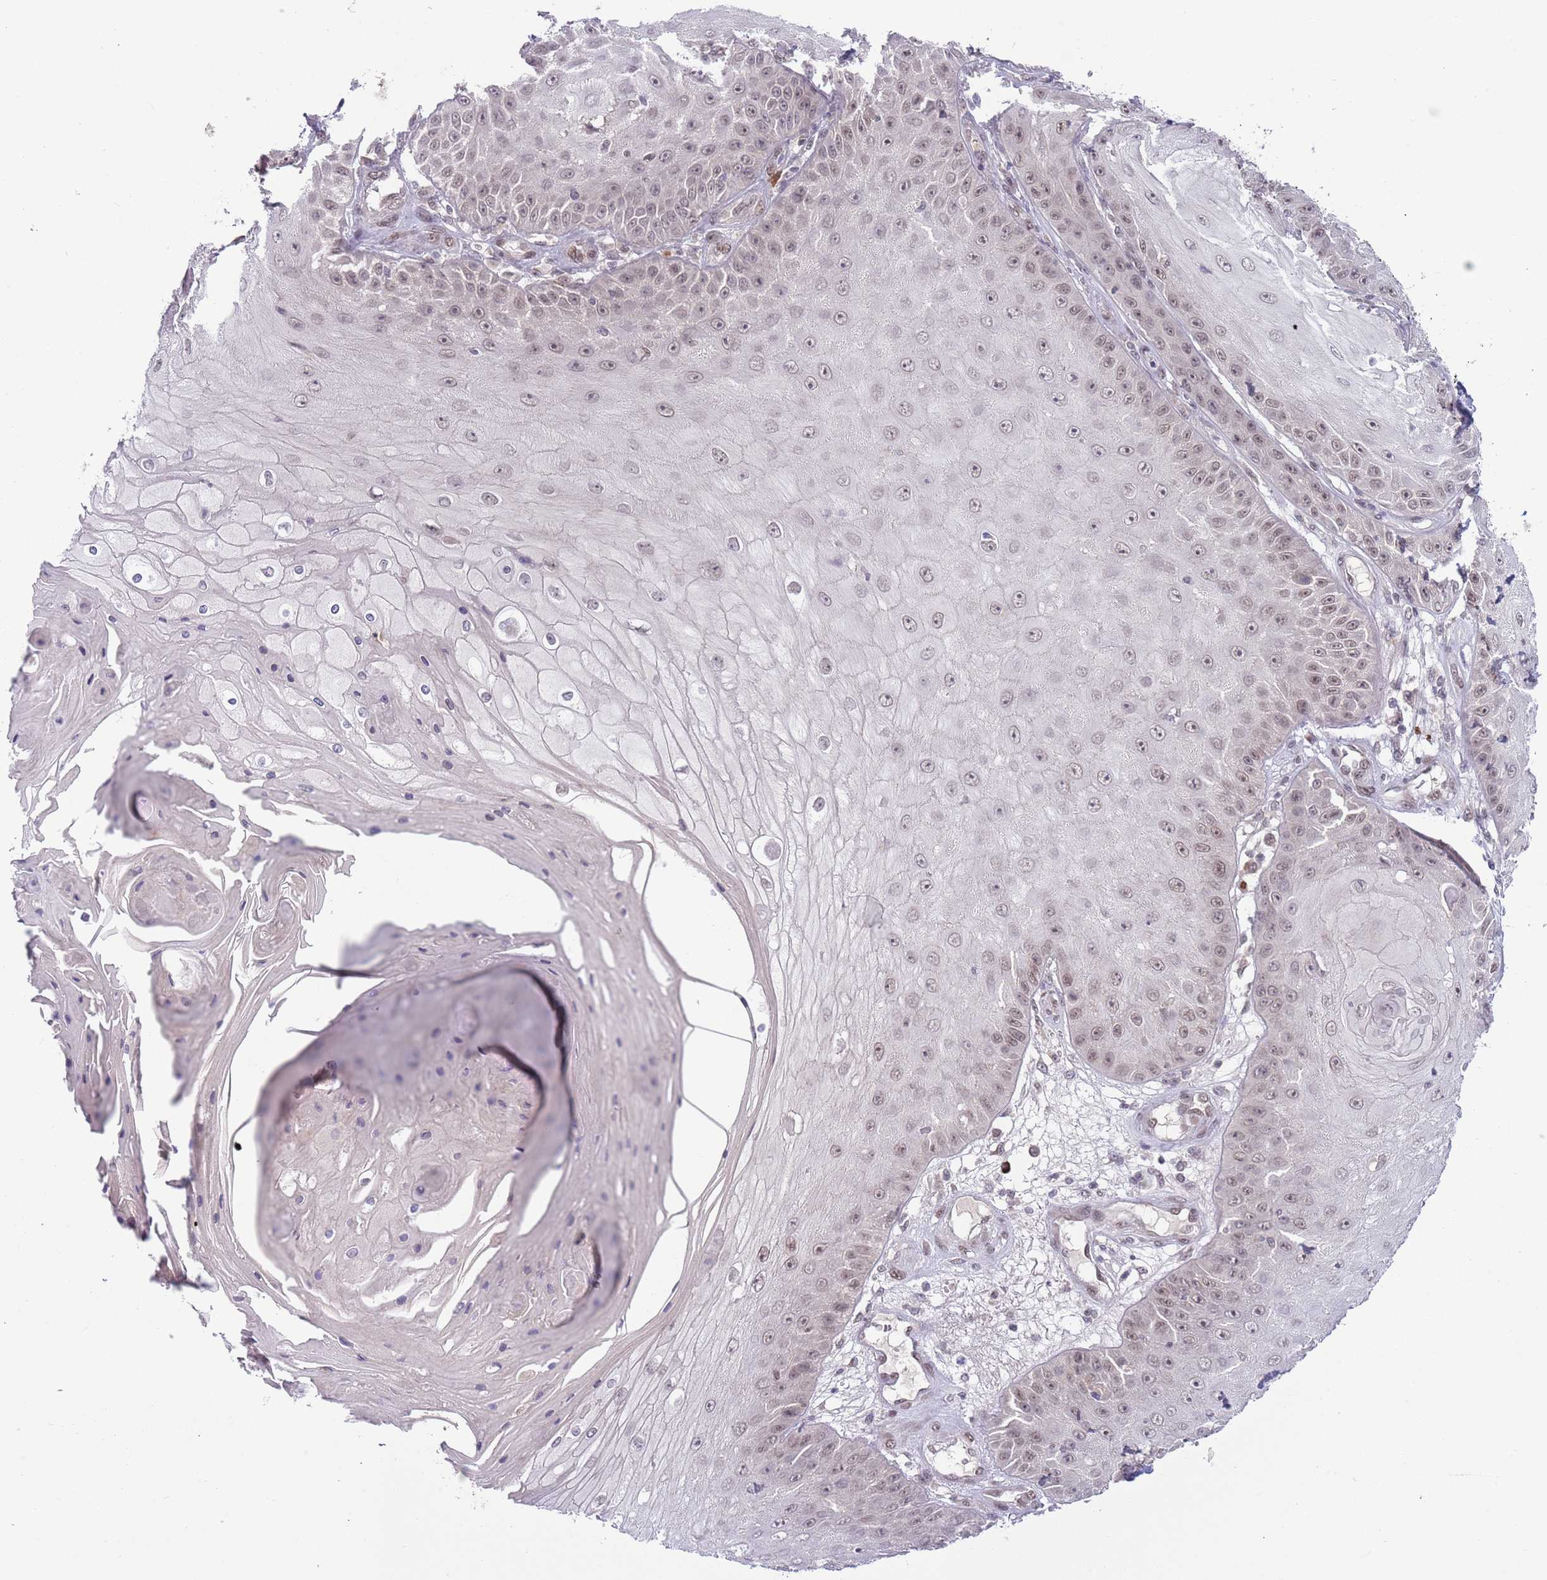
{"staining": {"intensity": "weak", "quantity": "<25%", "location": "nuclear"}, "tissue": "skin cancer", "cell_type": "Tumor cells", "image_type": "cancer", "snomed": [{"axis": "morphology", "description": "Squamous cell carcinoma, NOS"}, {"axis": "topography", "description": "Skin"}], "caption": "Tumor cells show no significant protein positivity in squamous cell carcinoma (skin).", "gene": "TM2D1", "patient": {"sex": "male", "age": 70}}